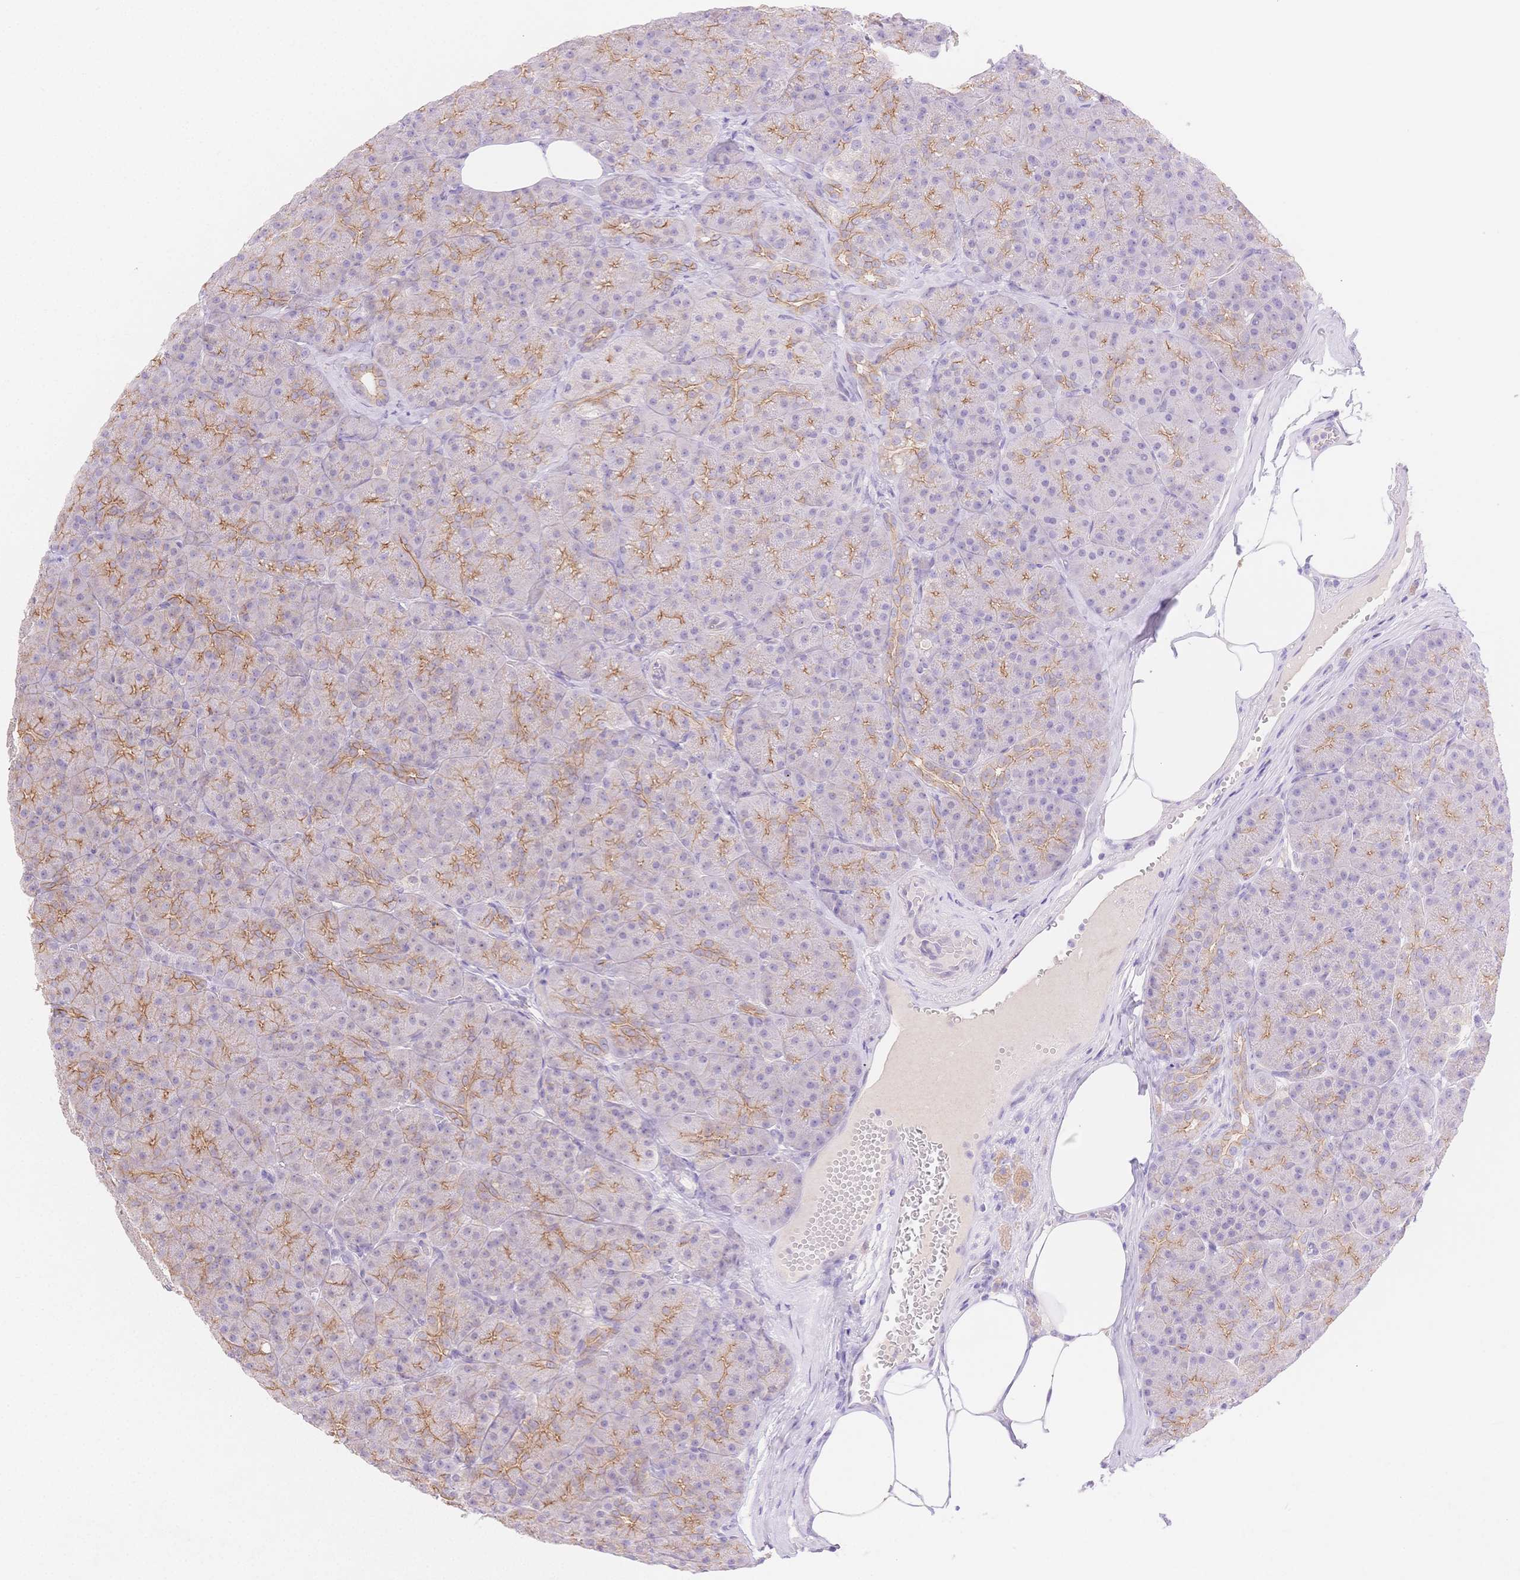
{"staining": {"intensity": "moderate", "quantity": "25%-75%", "location": "cytoplasmic/membranous"}, "tissue": "pancreas", "cell_type": "Exocrine glandular cells", "image_type": "normal", "snomed": [{"axis": "morphology", "description": "Normal tissue, NOS"}, {"axis": "topography", "description": "Pancreas"}], "caption": "Exocrine glandular cells reveal medium levels of moderate cytoplasmic/membranous positivity in approximately 25%-75% of cells in normal human pancreas.", "gene": "WDR54", "patient": {"sex": "male", "age": 57}}